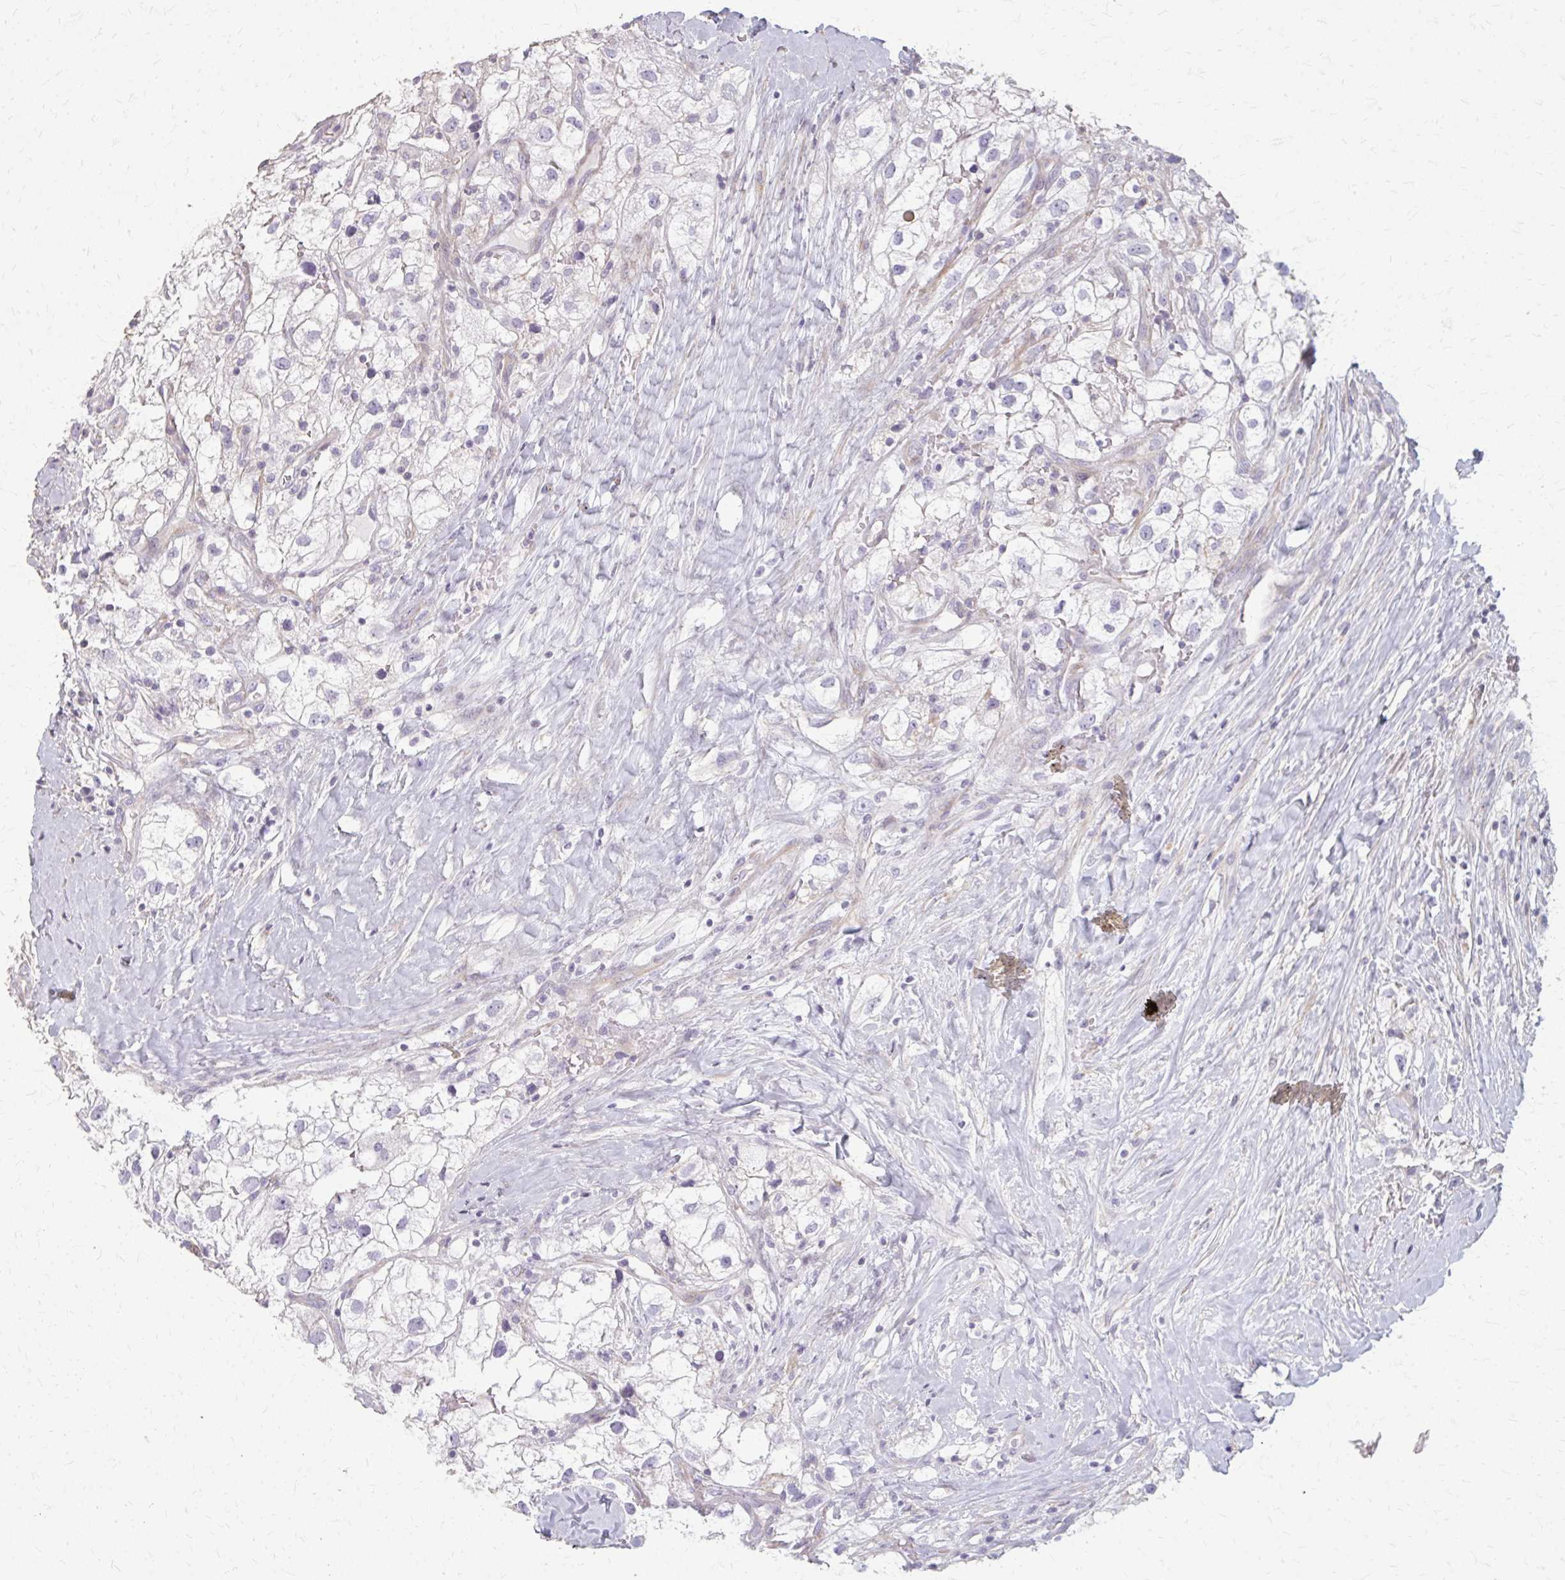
{"staining": {"intensity": "negative", "quantity": "none", "location": "none"}, "tissue": "renal cancer", "cell_type": "Tumor cells", "image_type": "cancer", "snomed": [{"axis": "morphology", "description": "Adenocarcinoma, NOS"}, {"axis": "topography", "description": "Kidney"}], "caption": "Immunohistochemical staining of renal adenocarcinoma exhibits no significant expression in tumor cells.", "gene": "TENM4", "patient": {"sex": "male", "age": 59}}